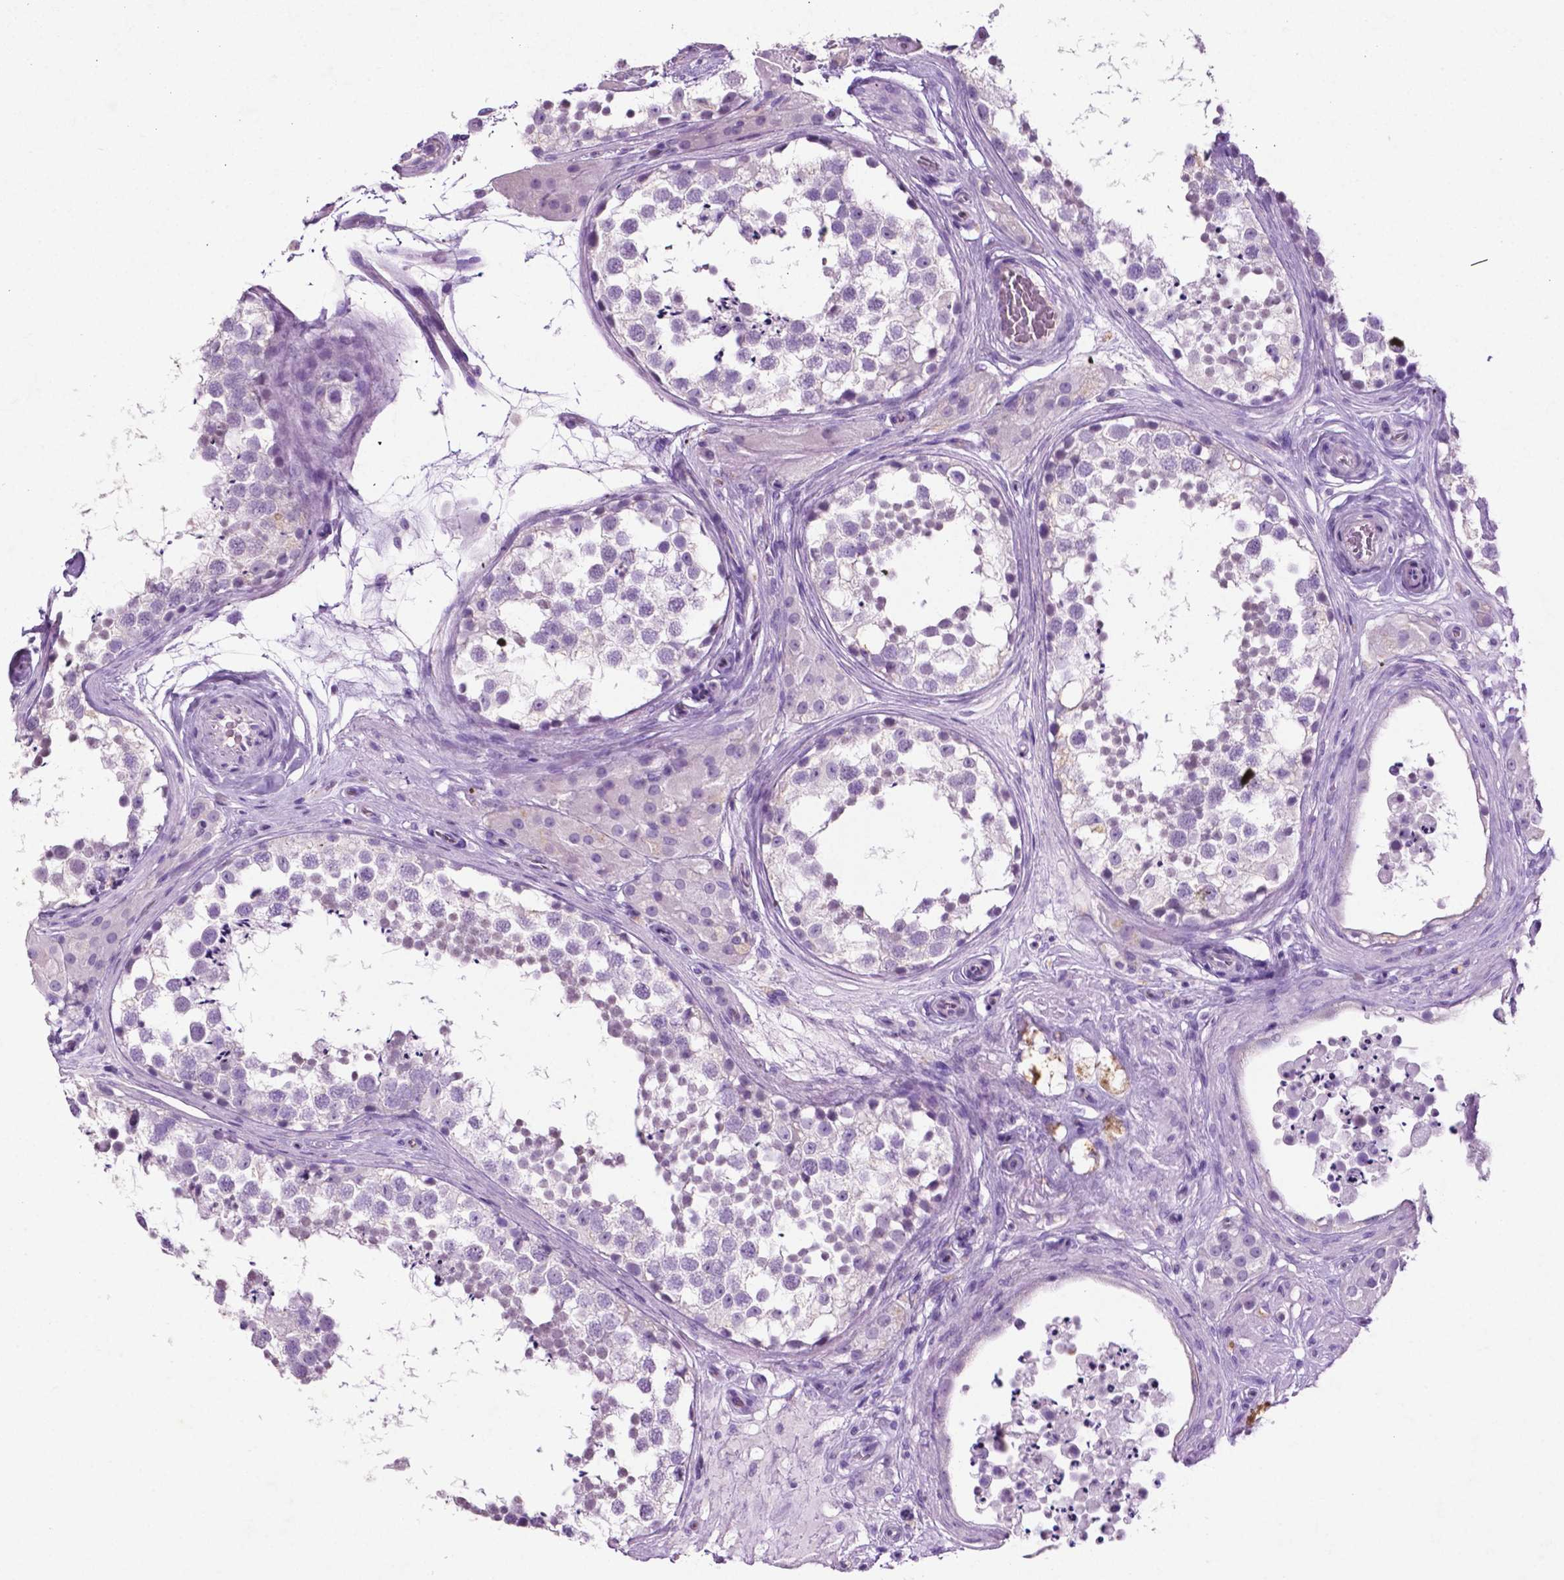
{"staining": {"intensity": "weak", "quantity": "<25%", "location": "nuclear"}, "tissue": "testis", "cell_type": "Cells in seminiferous ducts", "image_type": "normal", "snomed": [{"axis": "morphology", "description": "Normal tissue, NOS"}, {"axis": "morphology", "description": "Seminoma, NOS"}, {"axis": "topography", "description": "Testis"}], "caption": "Protein analysis of normal testis reveals no significant positivity in cells in seminiferous ducts.", "gene": "PHGR1", "patient": {"sex": "male", "age": 65}}